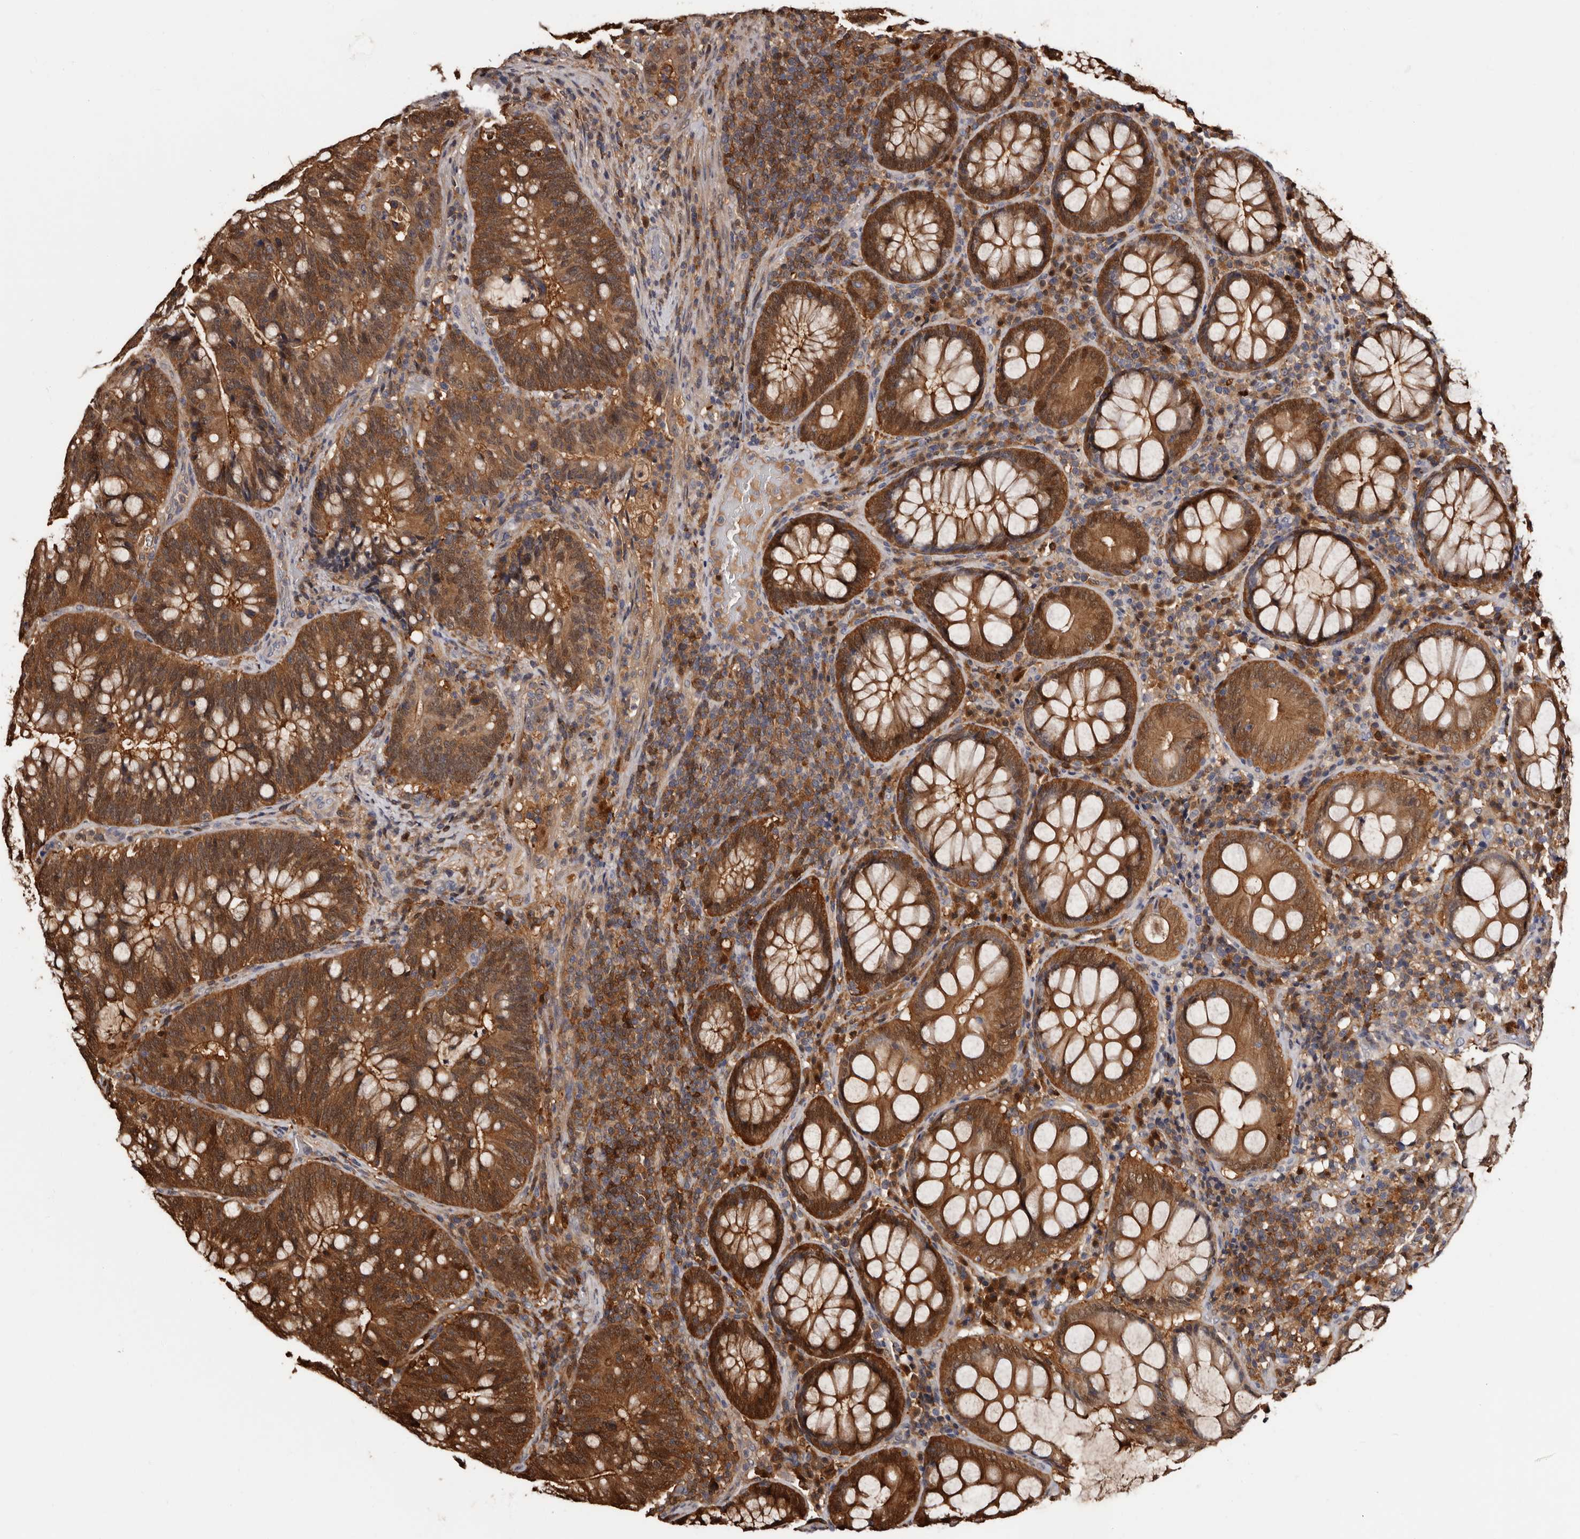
{"staining": {"intensity": "strong", "quantity": ">75%", "location": "cytoplasmic/membranous,nuclear"}, "tissue": "colorectal cancer", "cell_type": "Tumor cells", "image_type": "cancer", "snomed": [{"axis": "morphology", "description": "Adenocarcinoma, NOS"}, {"axis": "topography", "description": "Colon"}], "caption": "Colorectal adenocarcinoma stained for a protein (brown) demonstrates strong cytoplasmic/membranous and nuclear positive positivity in about >75% of tumor cells.", "gene": "DNPH1", "patient": {"sex": "female", "age": 66}}